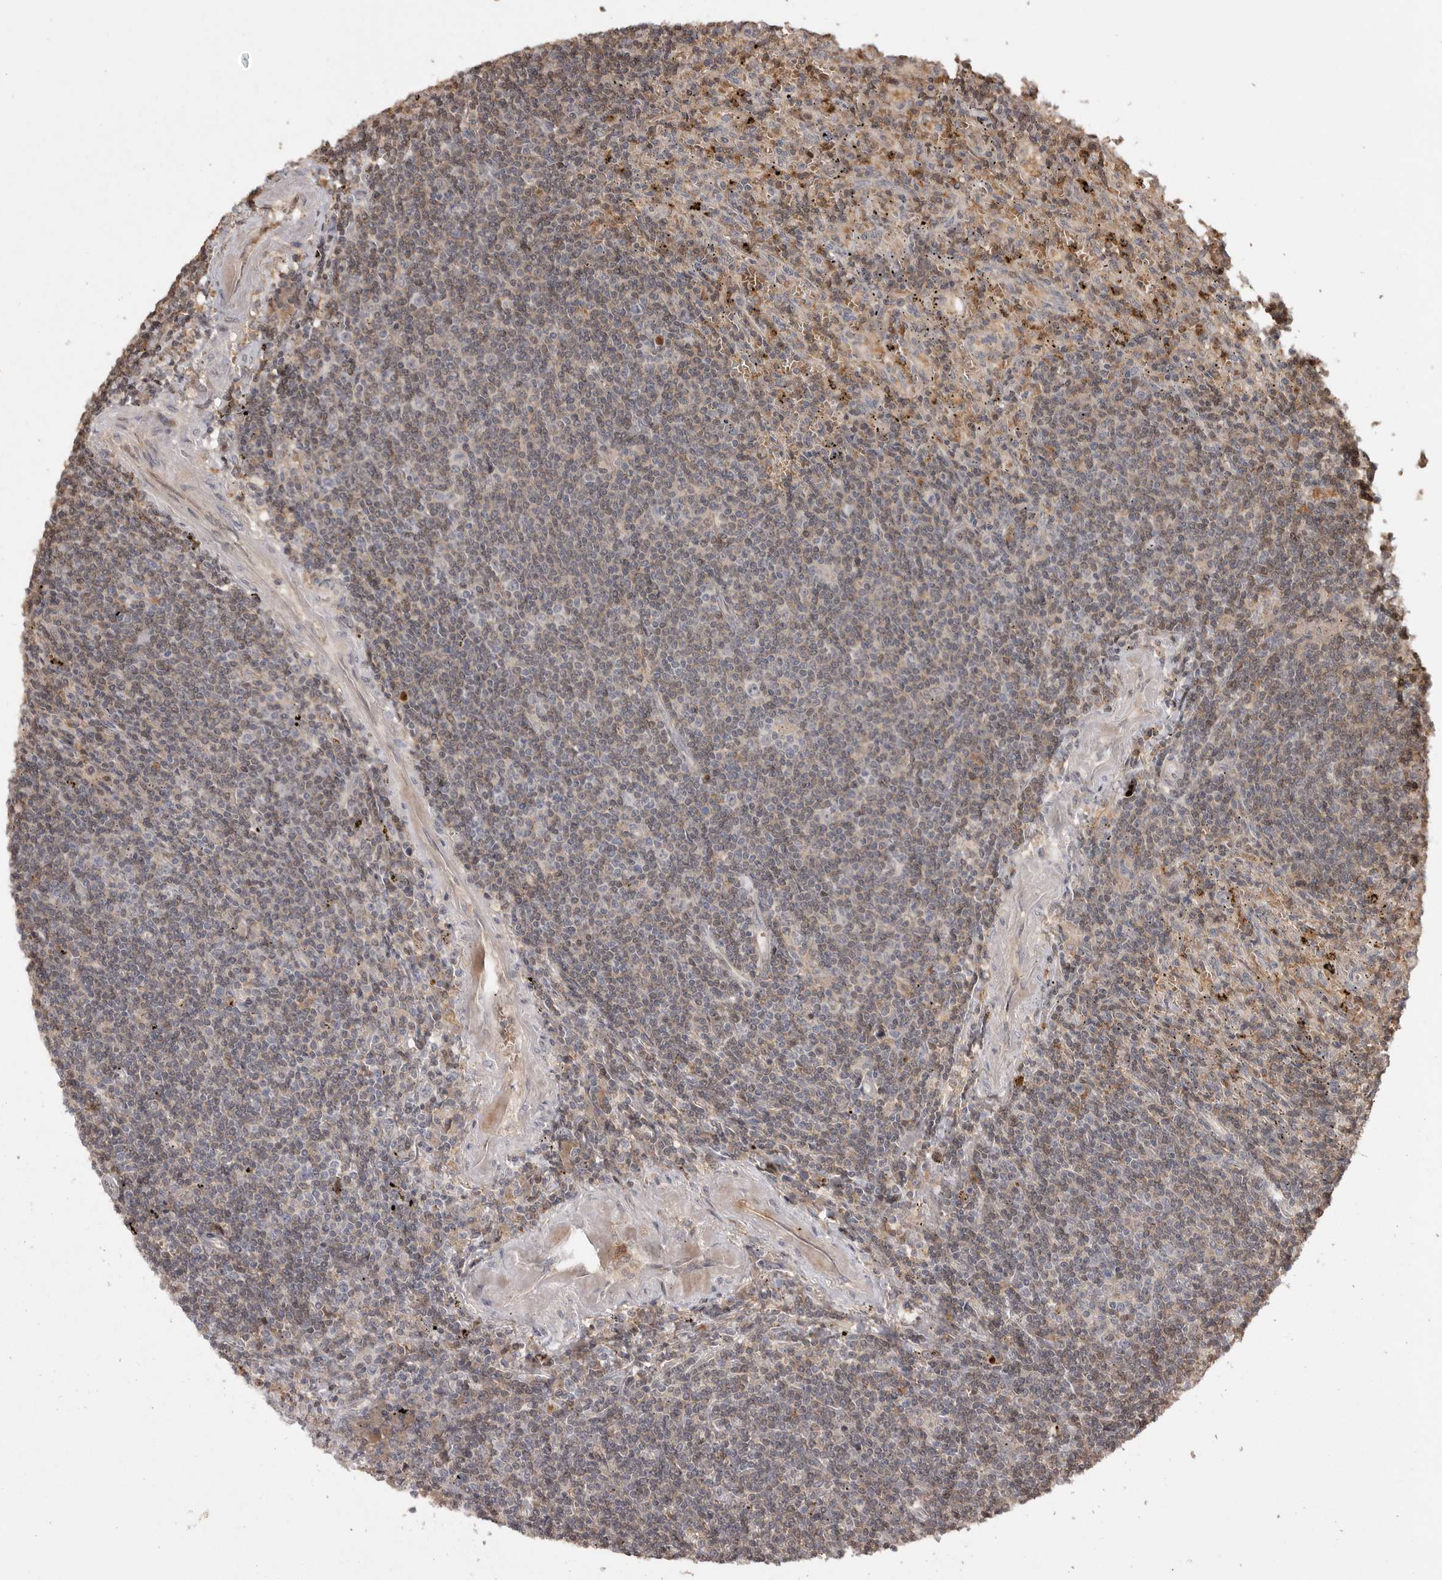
{"staining": {"intensity": "weak", "quantity": "25%-75%", "location": "cytoplasmic/membranous"}, "tissue": "lymphoma", "cell_type": "Tumor cells", "image_type": "cancer", "snomed": [{"axis": "morphology", "description": "Malignant lymphoma, non-Hodgkin's type, Low grade"}, {"axis": "topography", "description": "Spleen"}], "caption": "Immunohistochemical staining of low-grade malignant lymphoma, non-Hodgkin's type displays low levels of weak cytoplasmic/membranous expression in approximately 25%-75% of tumor cells.", "gene": "VN1R4", "patient": {"sex": "male", "age": 76}}